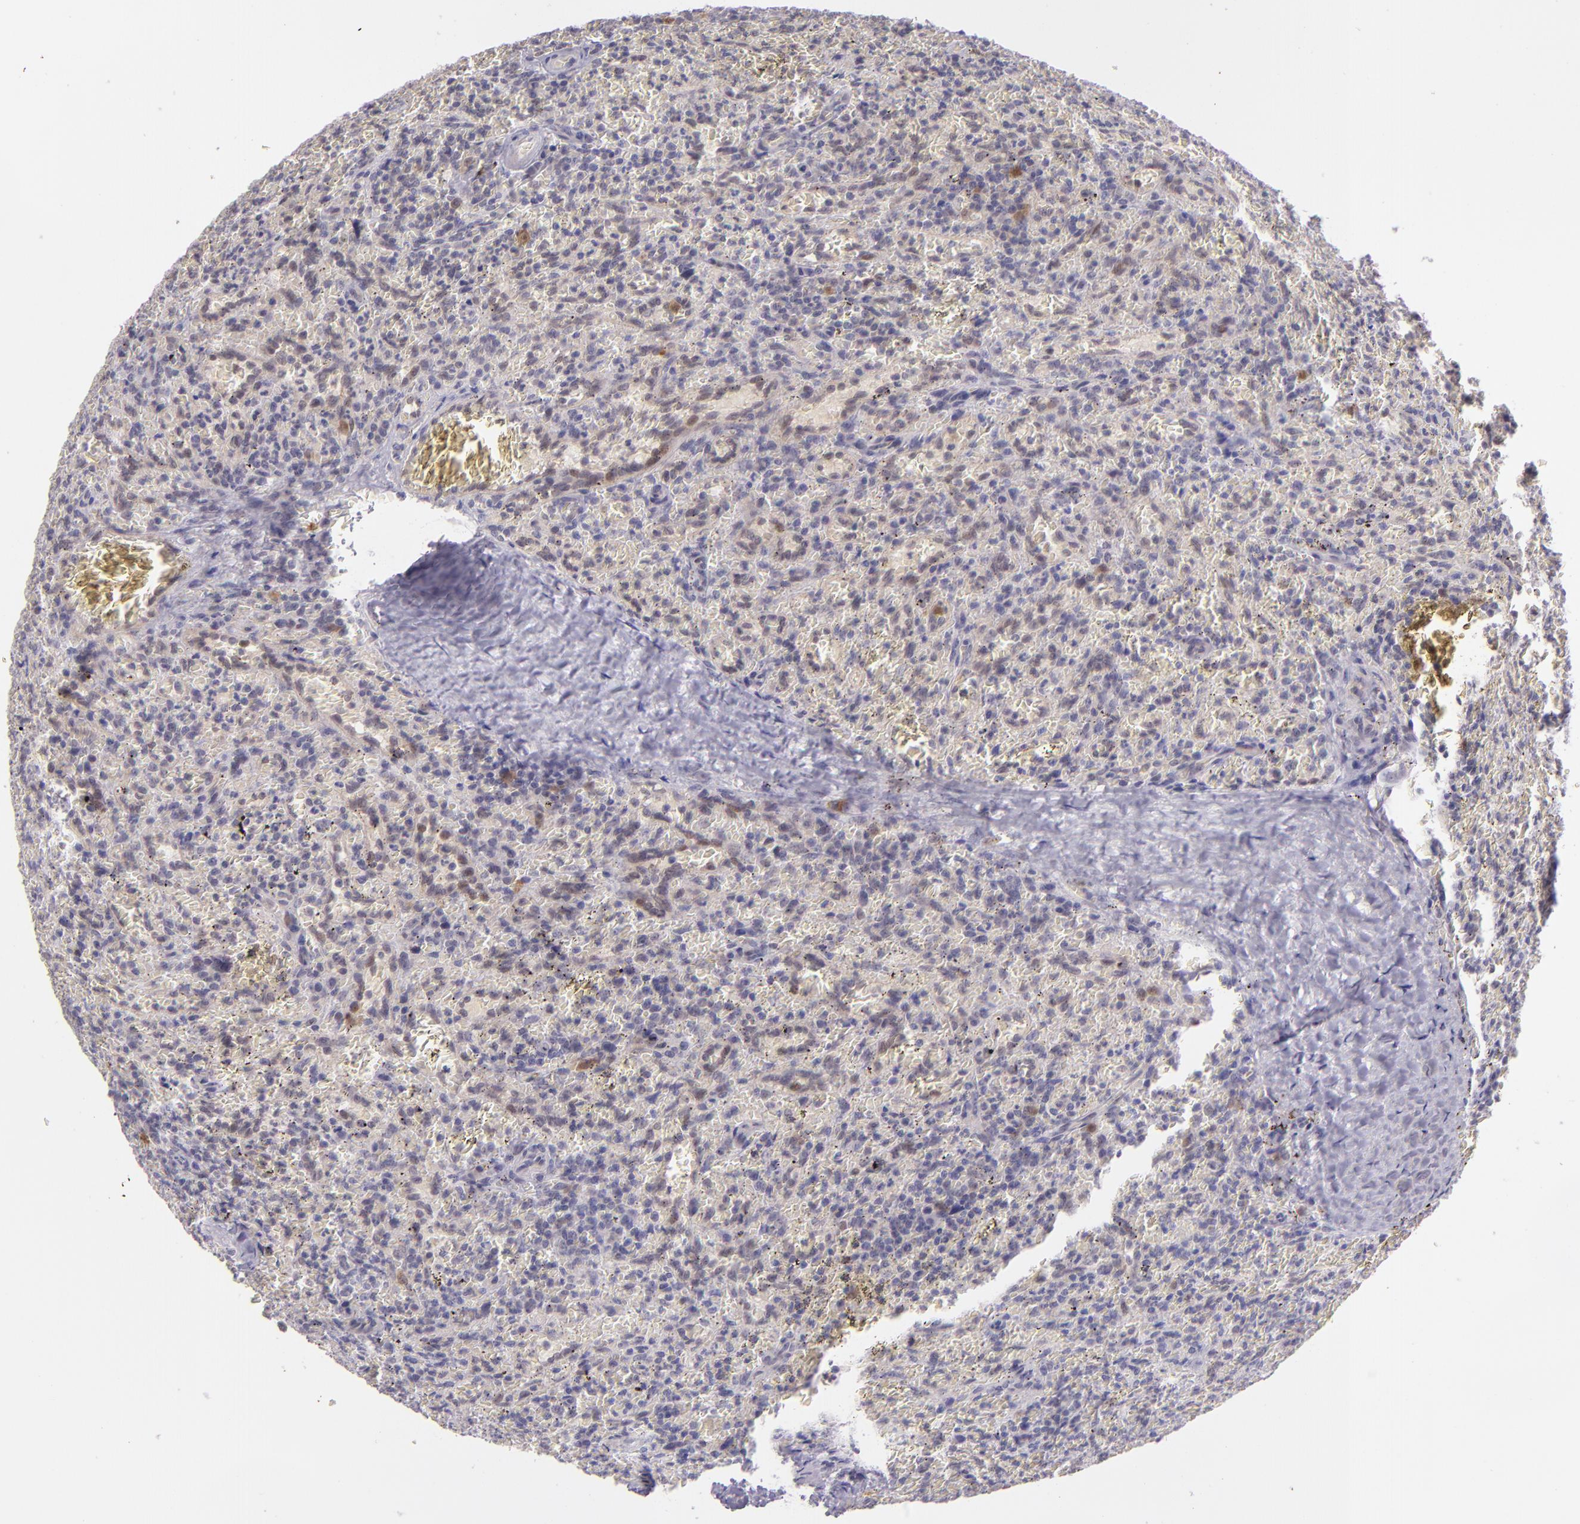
{"staining": {"intensity": "negative", "quantity": "none", "location": "none"}, "tissue": "lymphoma", "cell_type": "Tumor cells", "image_type": "cancer", "snomed": [{"axis": "morphology", "description": "Malignant lymphoma, non-Hodgkin's type, Low grade"}, {"axis": "topography", "description": "Spleen"}], "caption": "The immunohistochemistry micrograph has no significant expression in tumor cells of low-grade malignant lymphoma, non-Hodgkin's type tissue.", "gene": "CSE1L", "patient": {"sex": "female", "age": 64}}